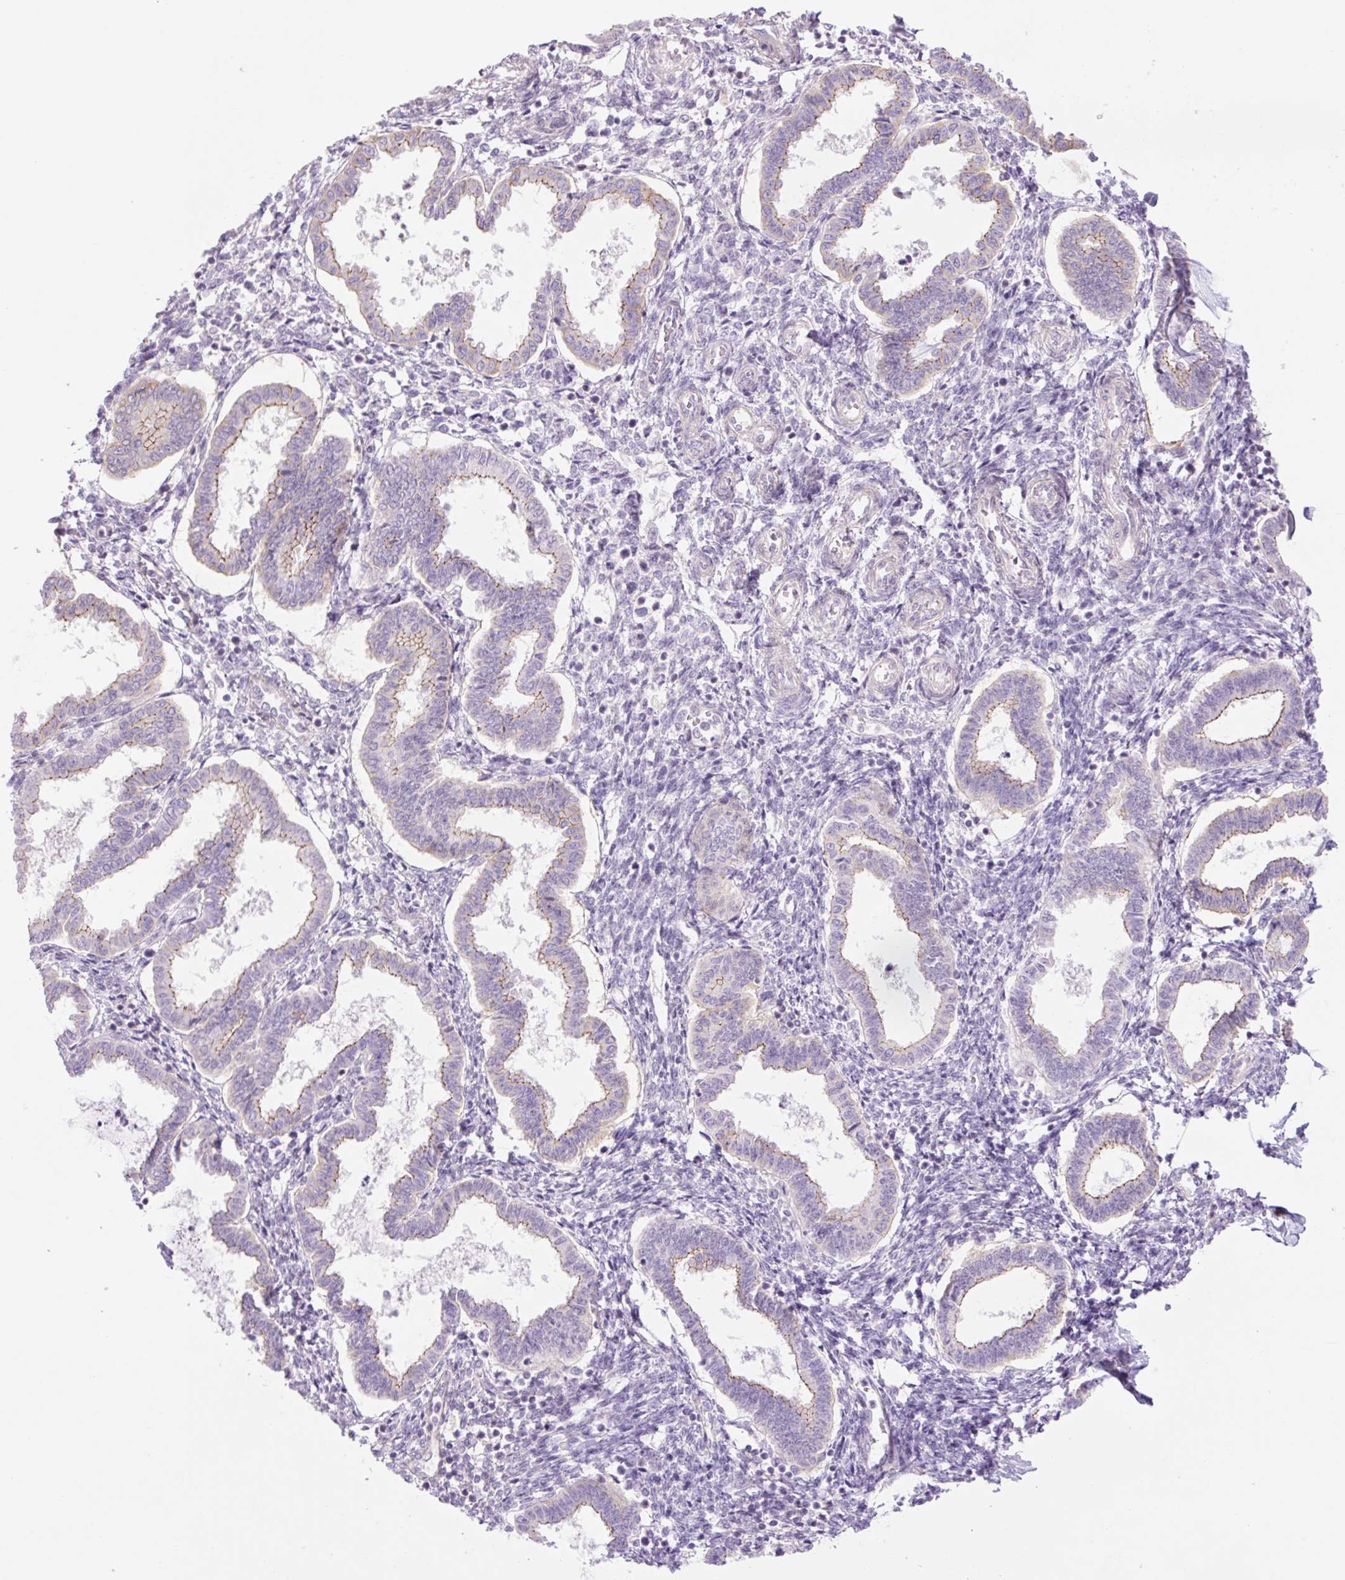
{"staining": {"intensity": "negative", "quantity": "none", "location": "none"}, "tissue": "endometrium", "cell_type": "Cells in endometrial stroma", "image_type": "normal", "snomed": [{"axis": "morphology", "description": "Normal tissue, NOS"}, {"axis": "topography", "description": "Endometrium"}], "caption": "Immunohistochemistry image of normal endometrium: human endometrium stained with DAB (3,3'-diaminobenzidine) demonstrates no significant protein positivity in cells in endometrial stroma.", "gene": "GRID2", "patient": {"sex": "female", "age": 24}}